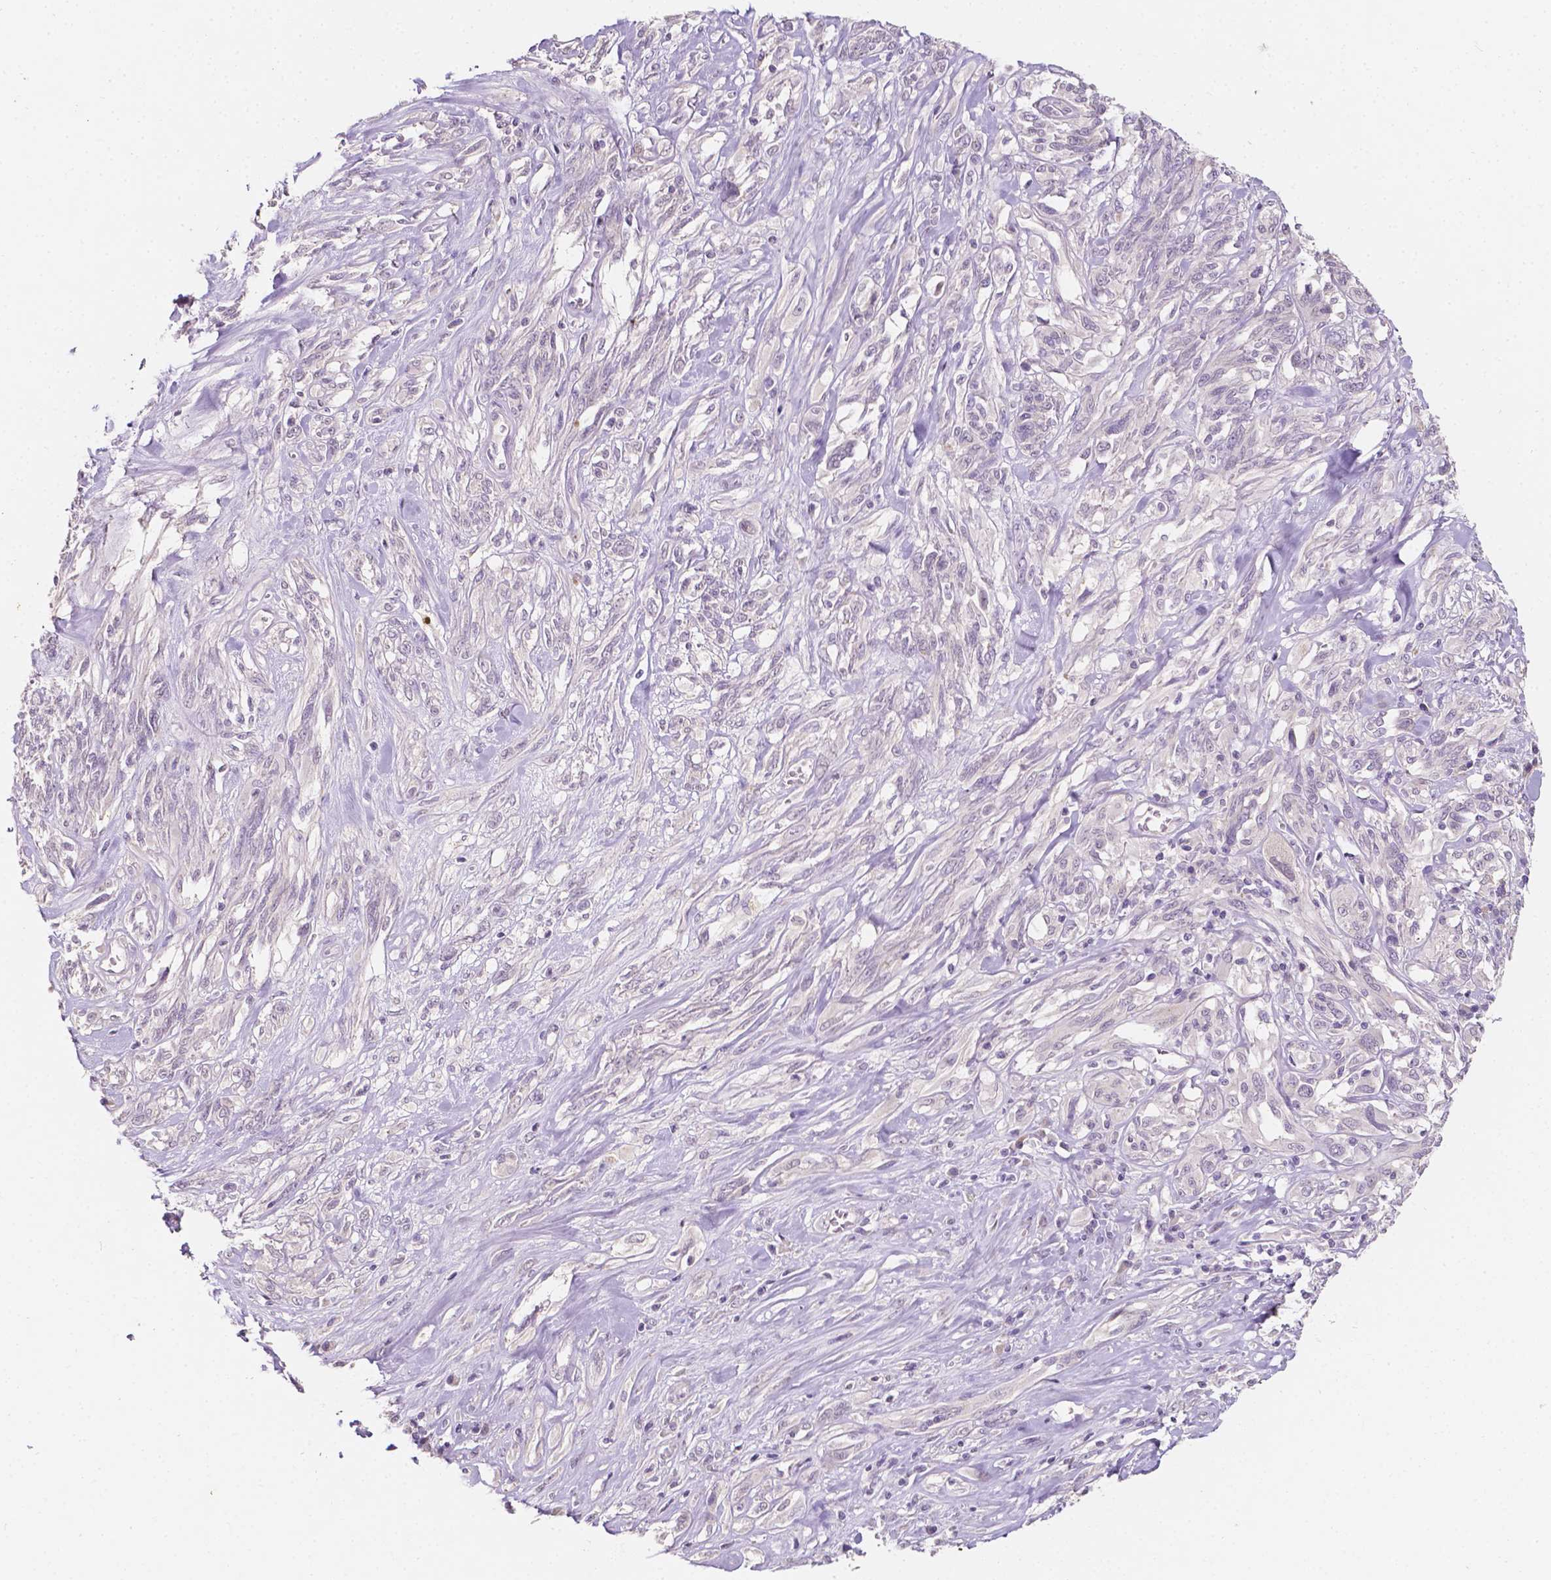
{"staining": {"intensity": "negative", "quantity": "none", "location": "none"}, "tissue": "melanoma", "cell_type": "Tumor cells", "image_type": "cancer", "snomed": [{"axis": "morphology", "description": "Malignant melanoma, NOS"}, {"axis": "topography", "description": "Skin"}], "caption": "Human melanoma stained for a protein using immunohistochemistry exhibits no expression in tumor cells.", "gene": "TAL1", "patient": {"sex": "female", "age": 91}}